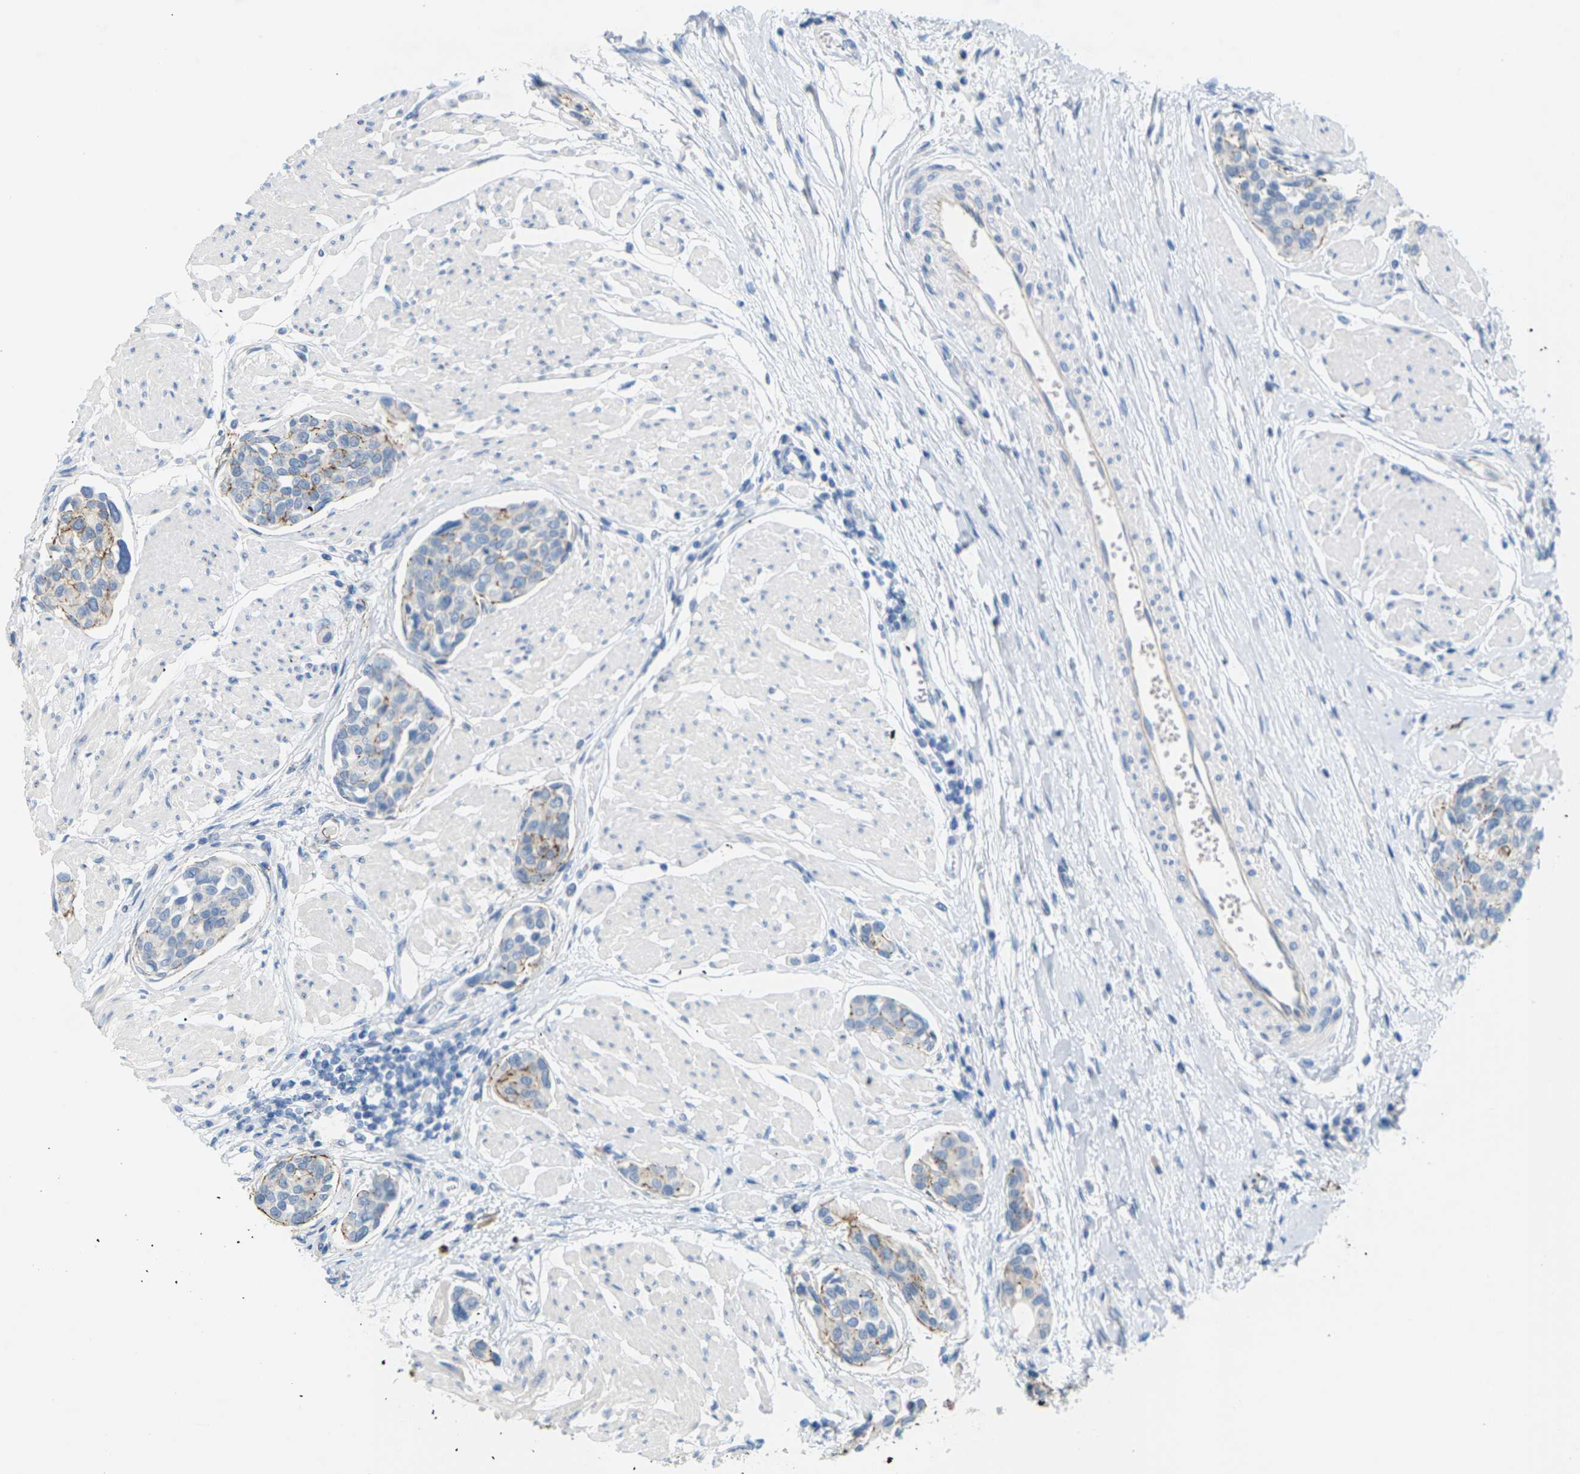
{"staining": {"intensity": "moderate", "quantity": "<25%", "location": "cytoplasmic/membranous"}, "tissue": "urothelial cancer", "cell_type": "Tumor cells", "image_type": "cancer", "snomed": [{"axis": "morphology", "description": "Urothelial carcinoma, High grade"}, {"axis": "topography", "description": "Urinary bladder"}], "caption": "Immunohistochemical staining of urothelial carcinoma (high-grade) demonstrates low levels of moderate cytoplasmic/membranous staining in approximately <25% of tumor cells.", "gene": "CLDN3", "patient": {"sex": "male", "age": 78}}